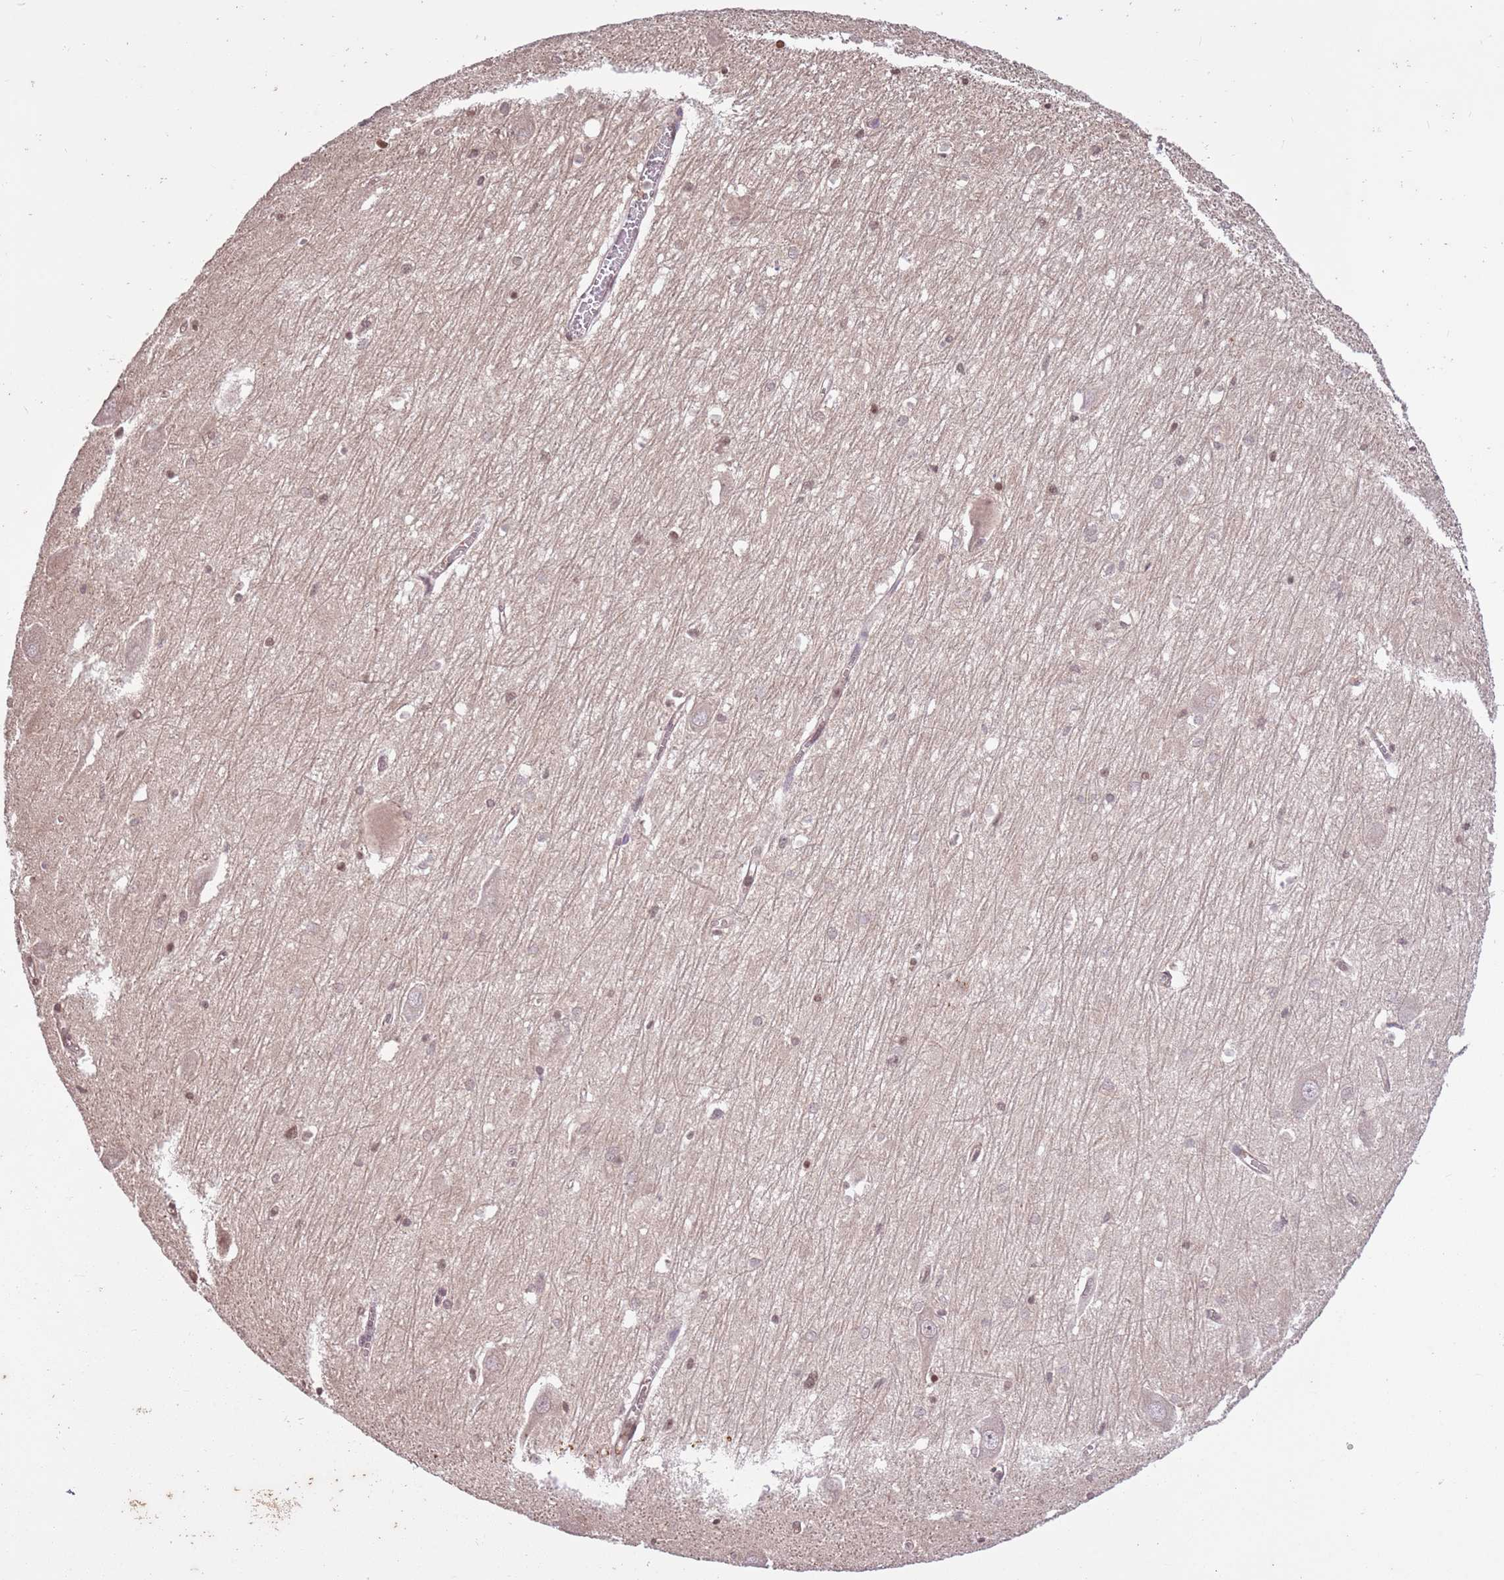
{"staining": {"intensity": "weak", "quantity": "<25%", "location": "nuclear"}, "tissue": "hippocampus", "cell_type": "Glial cells", "image_type": "normal", "snomed": [{"axis": "morphology", "description": "Normal tissue, NOS"}, {"axis": "topography", "description": "Hippocampus"}], "caption": "A micrograph of hippocampus stained for a protein exhibits no brown staining in glial cells. (Brightfield microscopy of DAB (3,3'-diaminobenzidine) immunohistochemistry (IHC) at high magnification).", "gene": "CAPN9", "patient": {"sex": "male", "age": 70}}